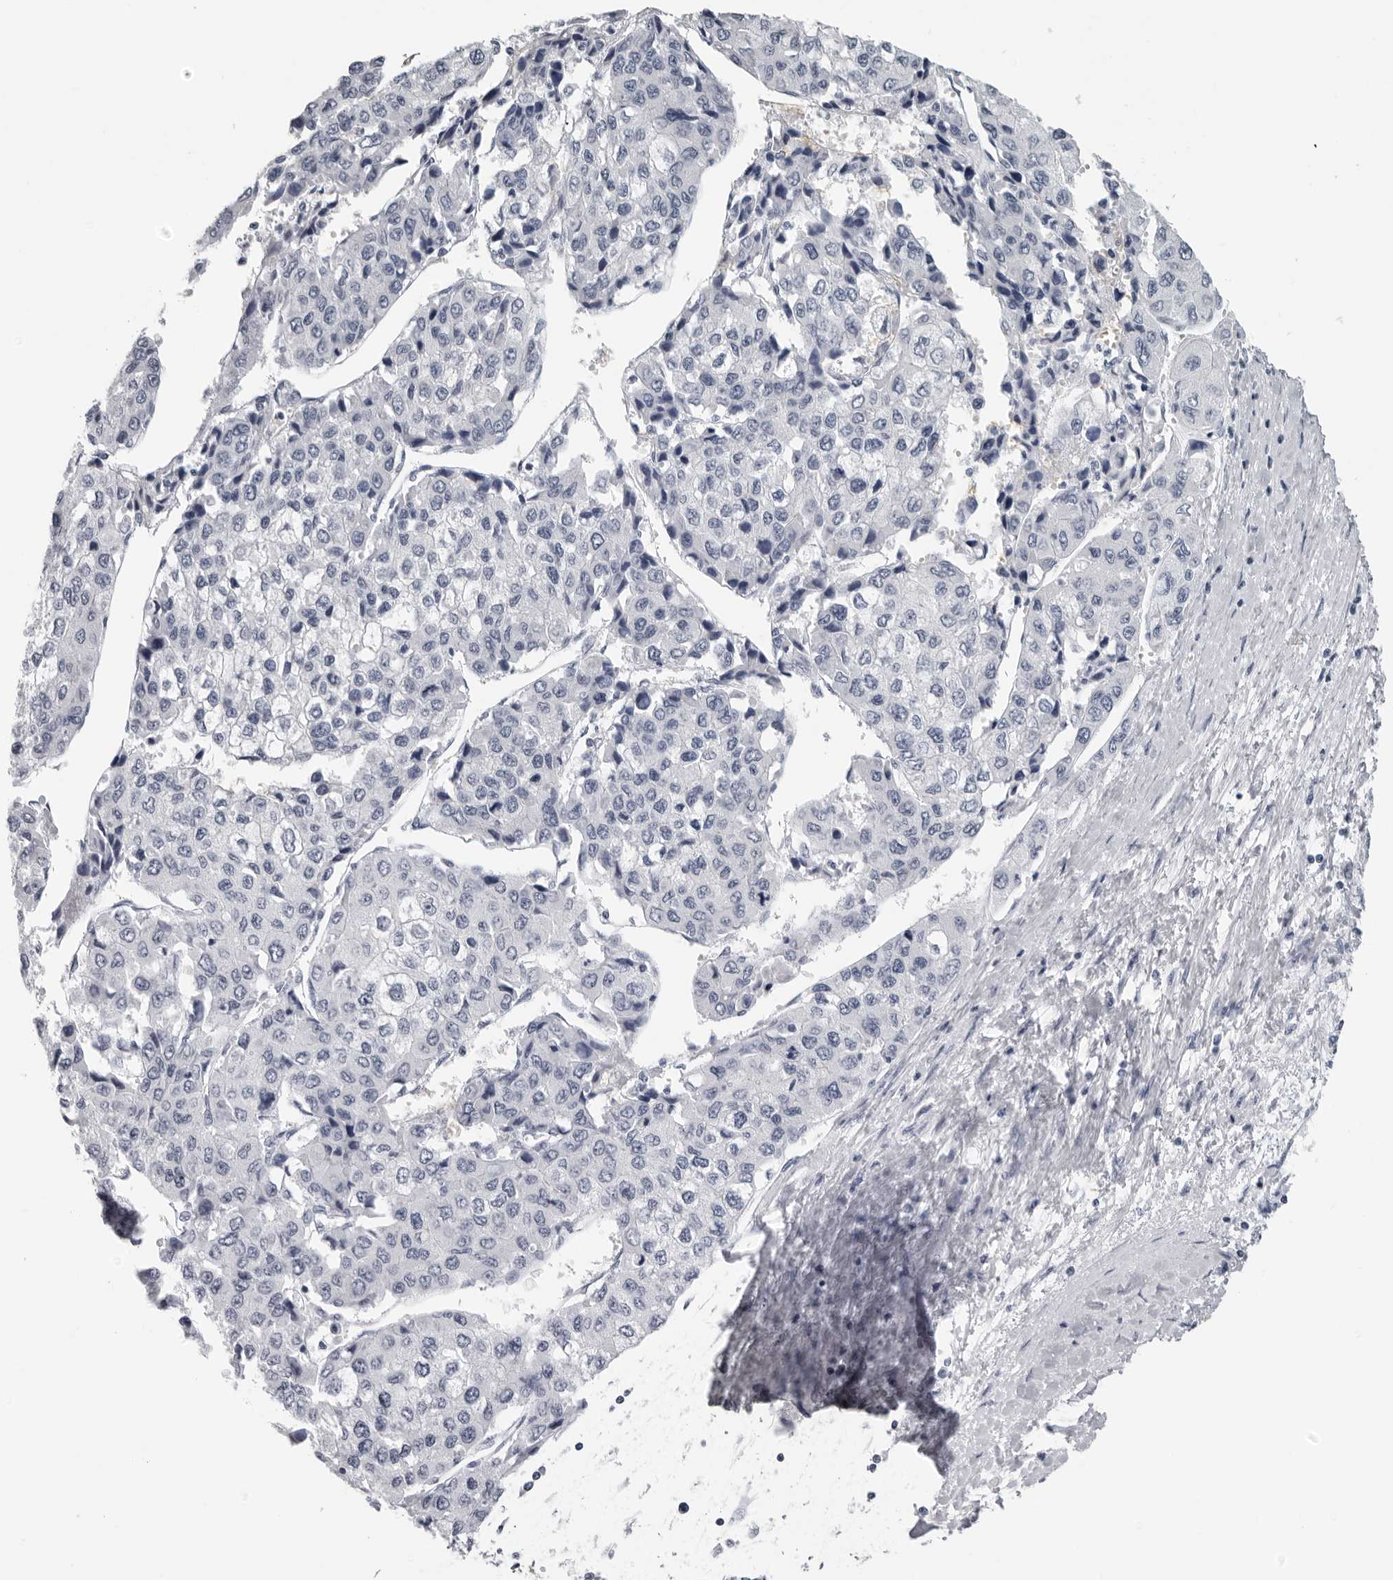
{"staining": {"intensity": "negative", "quantity": "none", "location": "none"}, "tissue": "liver cancer", "cell_type": "Tumor cells", "image_type": "cancer", "snomed": [{"axis": "morphology", "description": "Carcinoma, Hepatocellular, NOS"}, {"axis": "topography", "description": "Liver"}], "caption": "High magnification brightfield microscopy of liver cancer (hepatocellular carcinoma) stained with DAB (3,3'-diaminobenzidine) (brown) and counterstained with hematoxylin (blue): tumor cells show no significant expression.", "gene": "EPB41", "patient": {"sex": "female", "age": 66}}